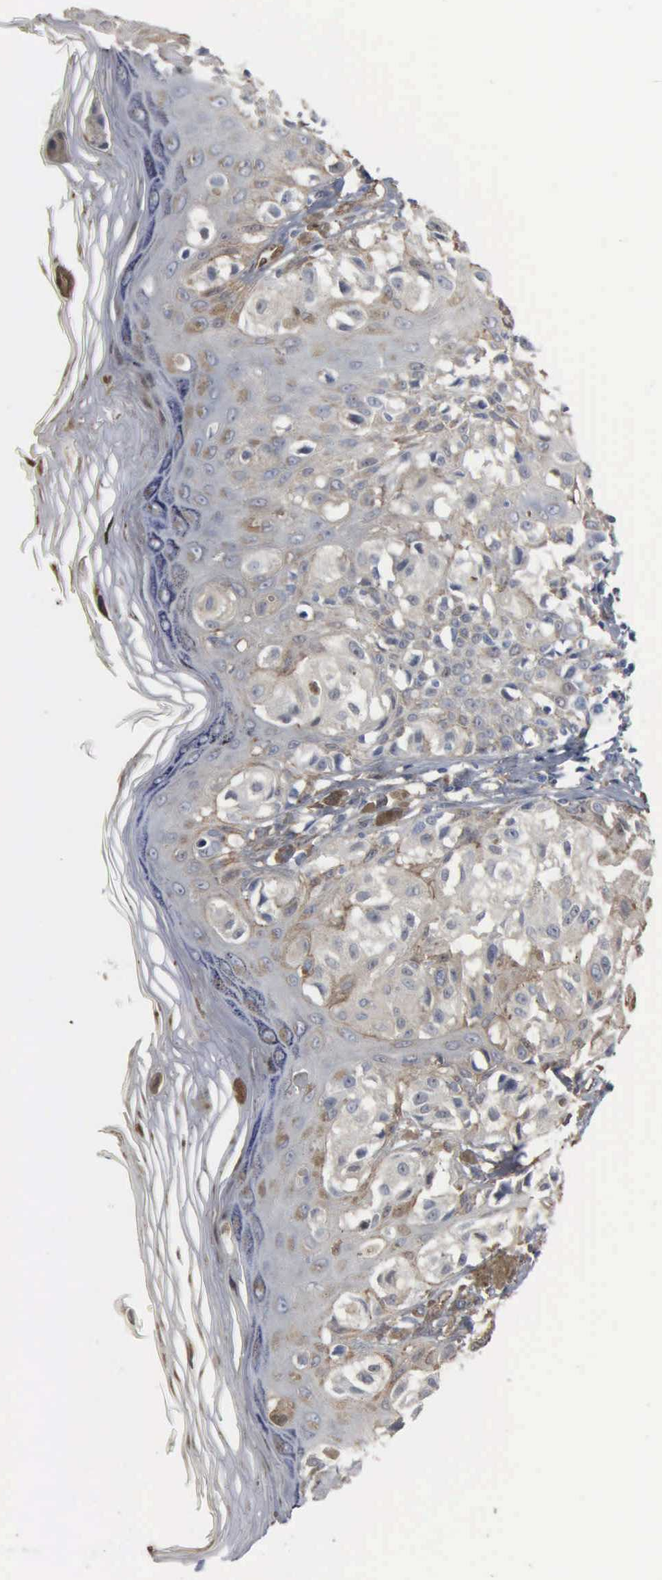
{"staining": {"intensity": "negative", "quantity": "none", "location": "none"}, "tissue": "melanoma", "cell_type": "Tumor cells", "image_type": "cancer", "snomed": [{"axis": "morphology", "description": "Malignant melanoma, NOS"}, {"axis": "topography", "description": "Skin"}], "caption": "Tumor cells show no significant protein staining in malignant melanoma.", "gene": "FSCN1", "patient": {"sex": "female", "age": 55}}